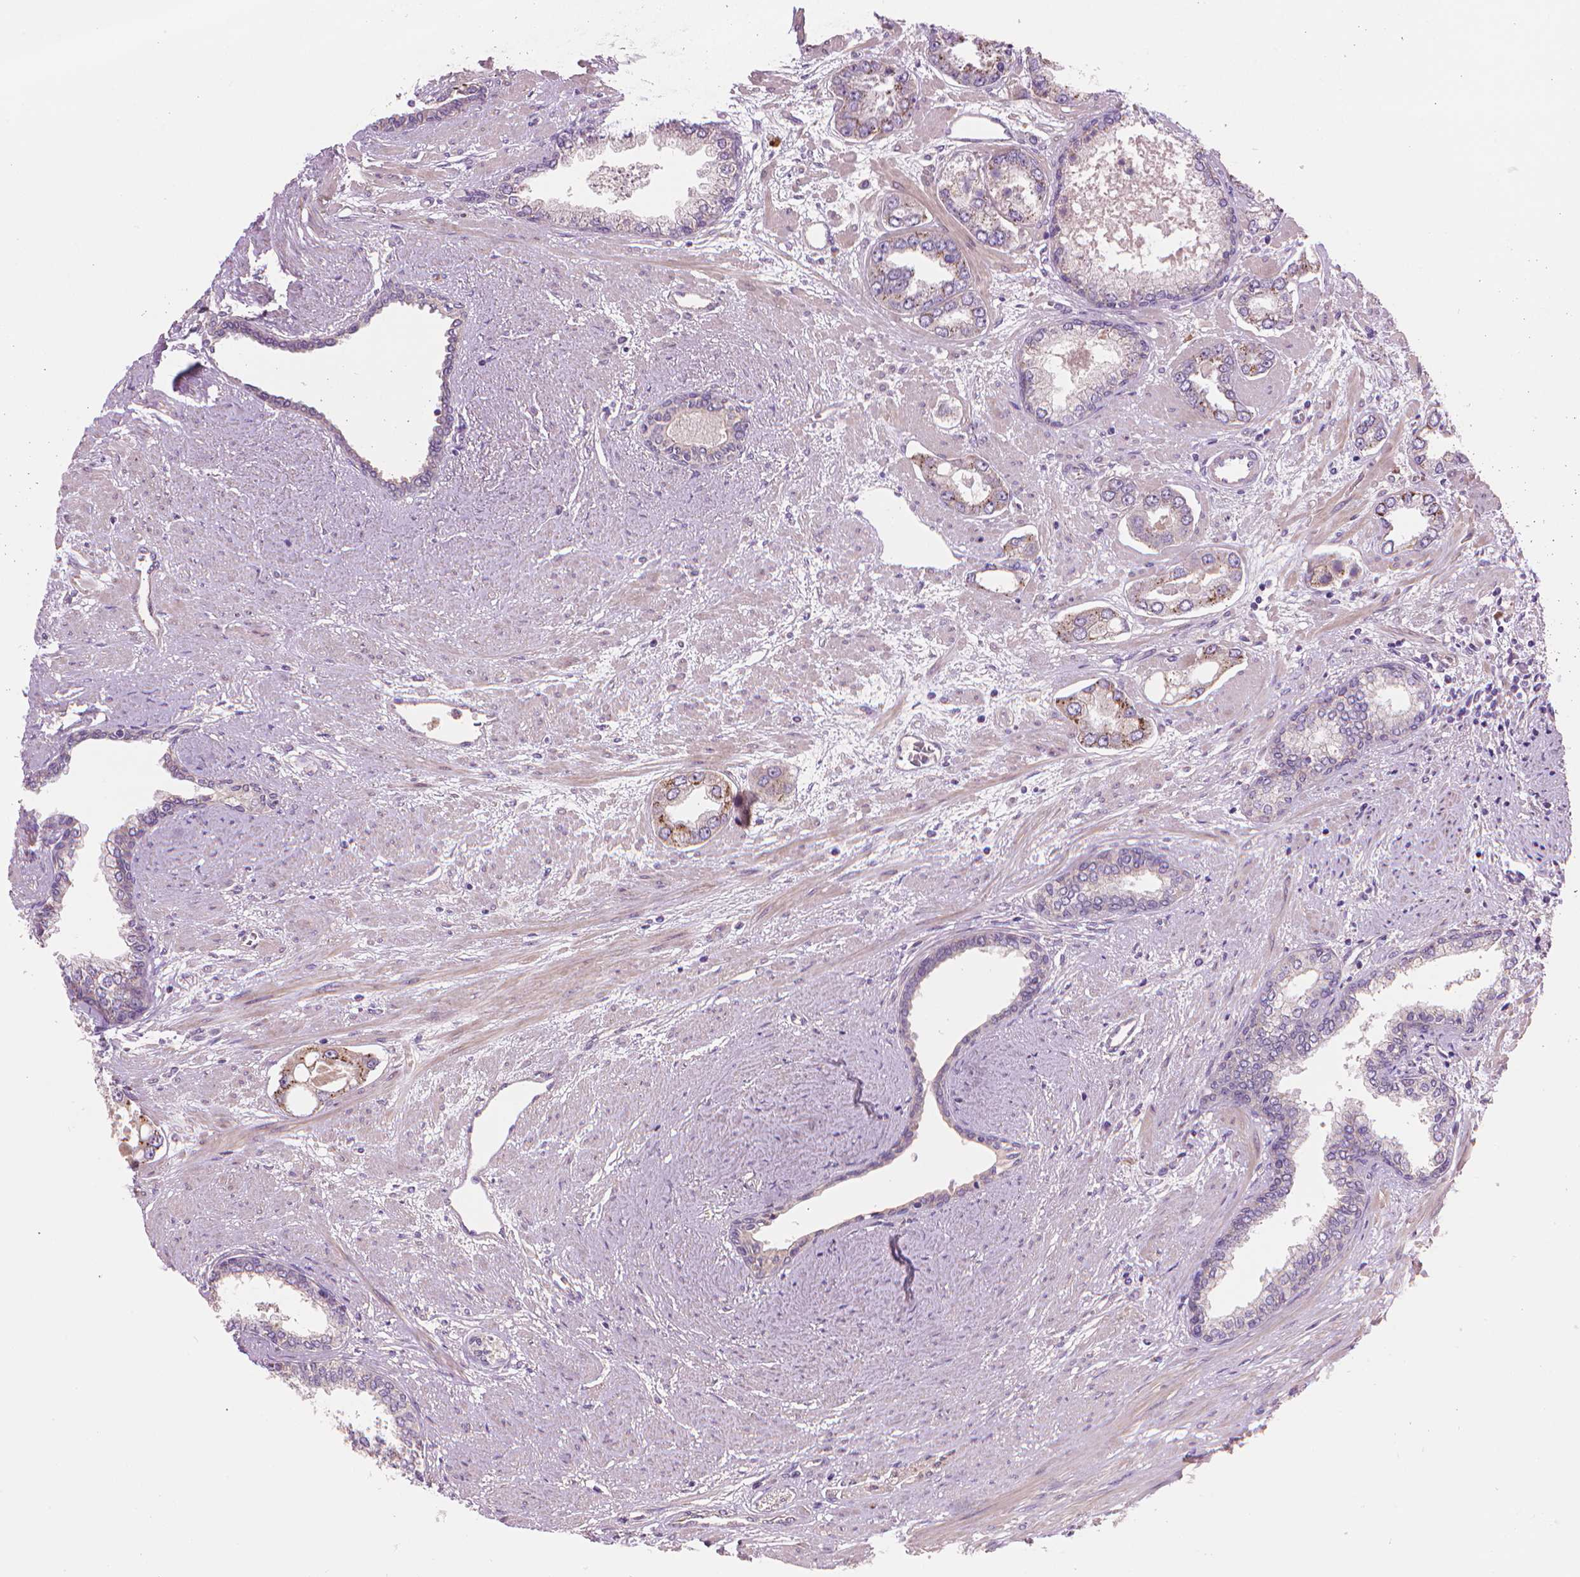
{"staining": {"intensity": "moderate", "quantity": "<25%", "location": "cytoplasmic/membranous"}, "tissue": "prostate cancer", "cell_type": "Tumor cells", "image_type": "cancer", "snomed": [{"axis": "morphology", "description": "Adenocarcinoma, Low grade"}, {"axis": "topography", "description": "Prostate"}], "caption": "Moderate cytoplasmic/membranous positivity for a protein is present in approximately <25% of tumor cells of low-grade adenocarcinoma (prostate) using immunohistochemistry.", "gene": "AMMECR1", "patient": {"sex": "male", "age": 60}}